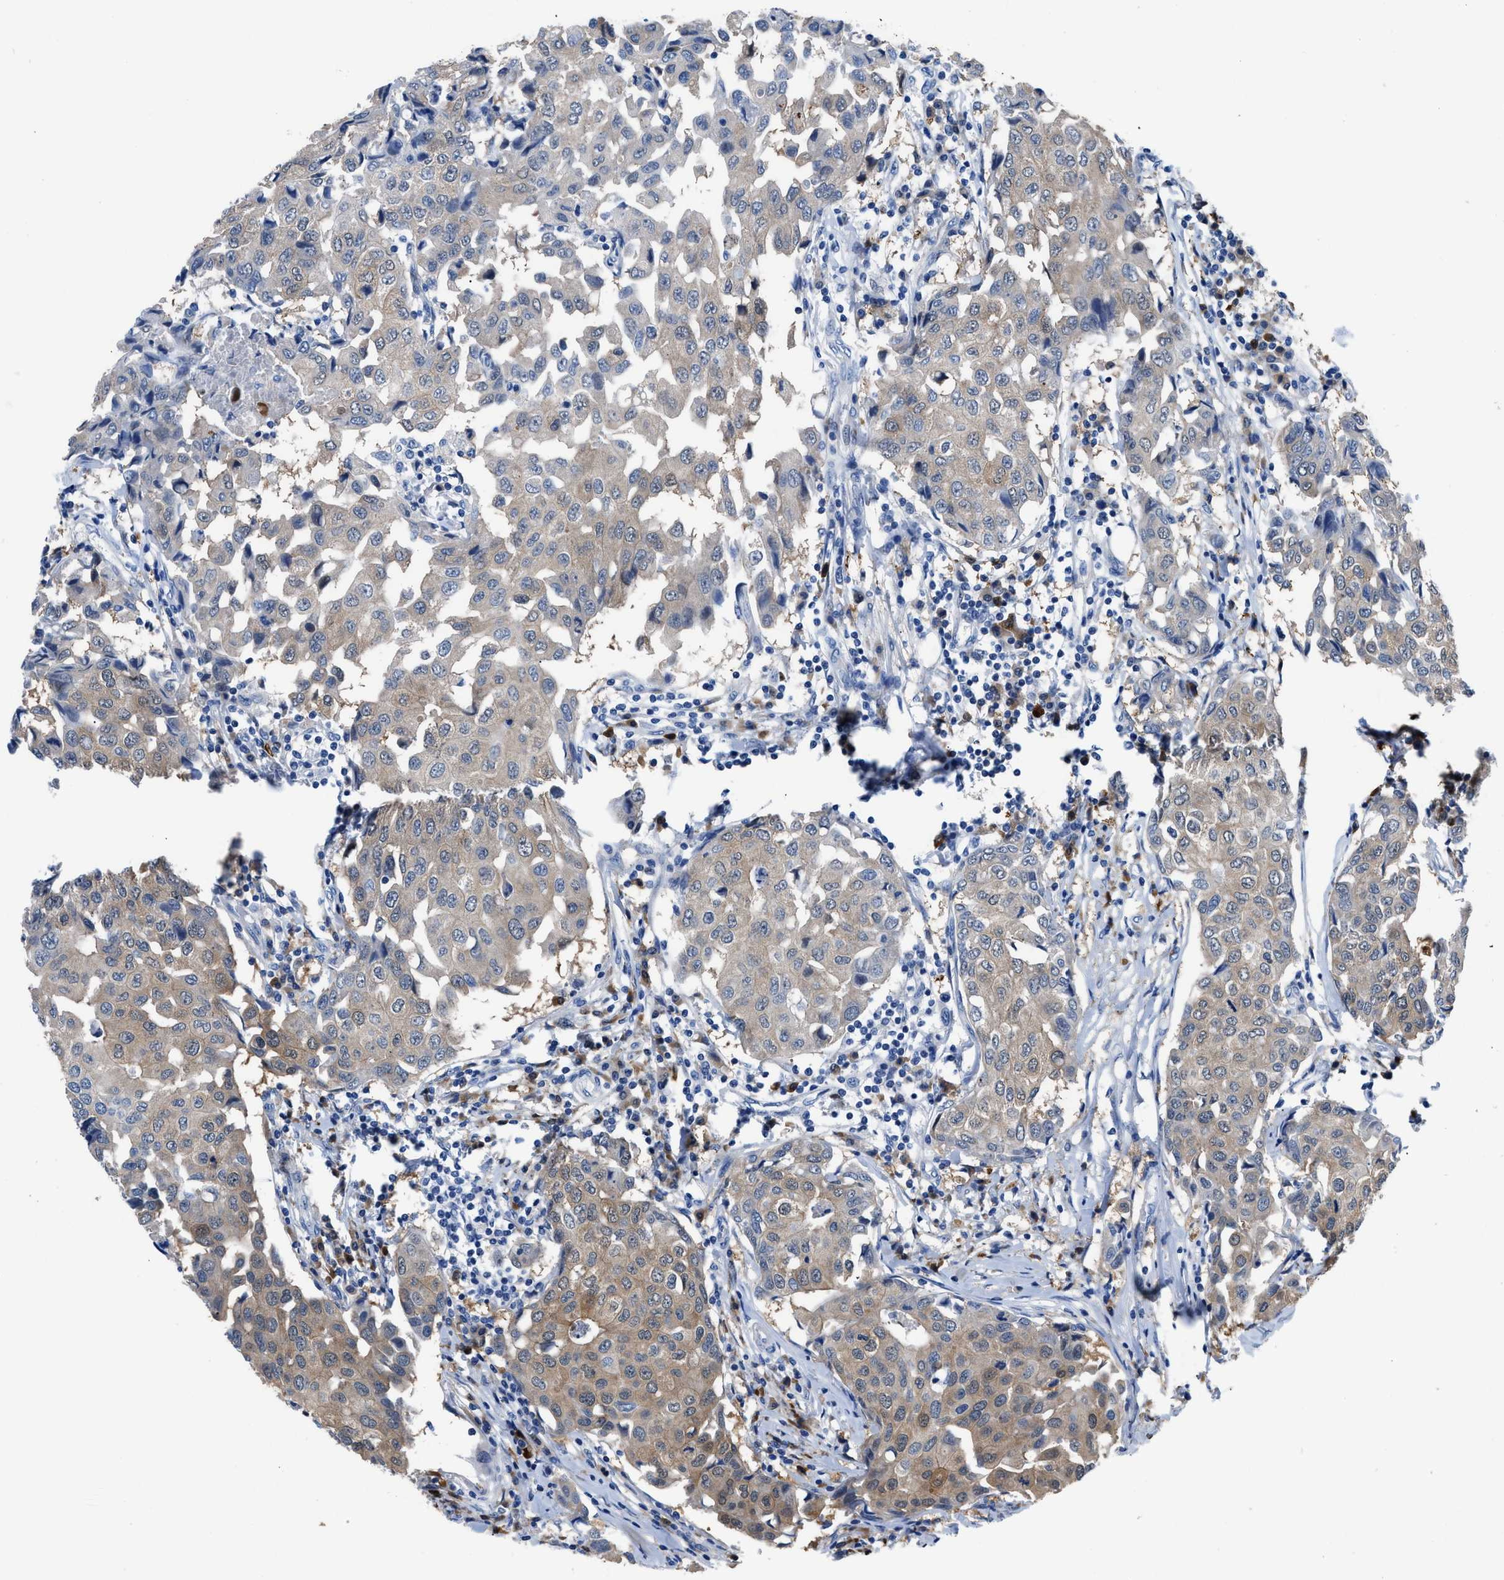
{"staining": {"intensity": "weak", "quantity": ">75%", "location": "cytoplasmic/membranous,nuclear"}, "tissue": "breast cancer", "cell_type": "Tumor cells", "image_type": "cancer", "snomed": [{"axis": "morphology", "description": "Duct carcinoma"}, {"axis": "topography", "description": "Breast"}], "caption": "Immunohistochemistry (IHC) micrograph of neoplastic tissue: breast cancer (intraductal carcinoma) stained using IHC shows low levels of weak protein expression localized specifically in the cytoplasmic/membranous and nuclear of tumor cells, appearing as a cytoplasmic/membranous and nuclear brown color.", "gene": "UAP1", "patient": {"sex": "female", "age": 80}}